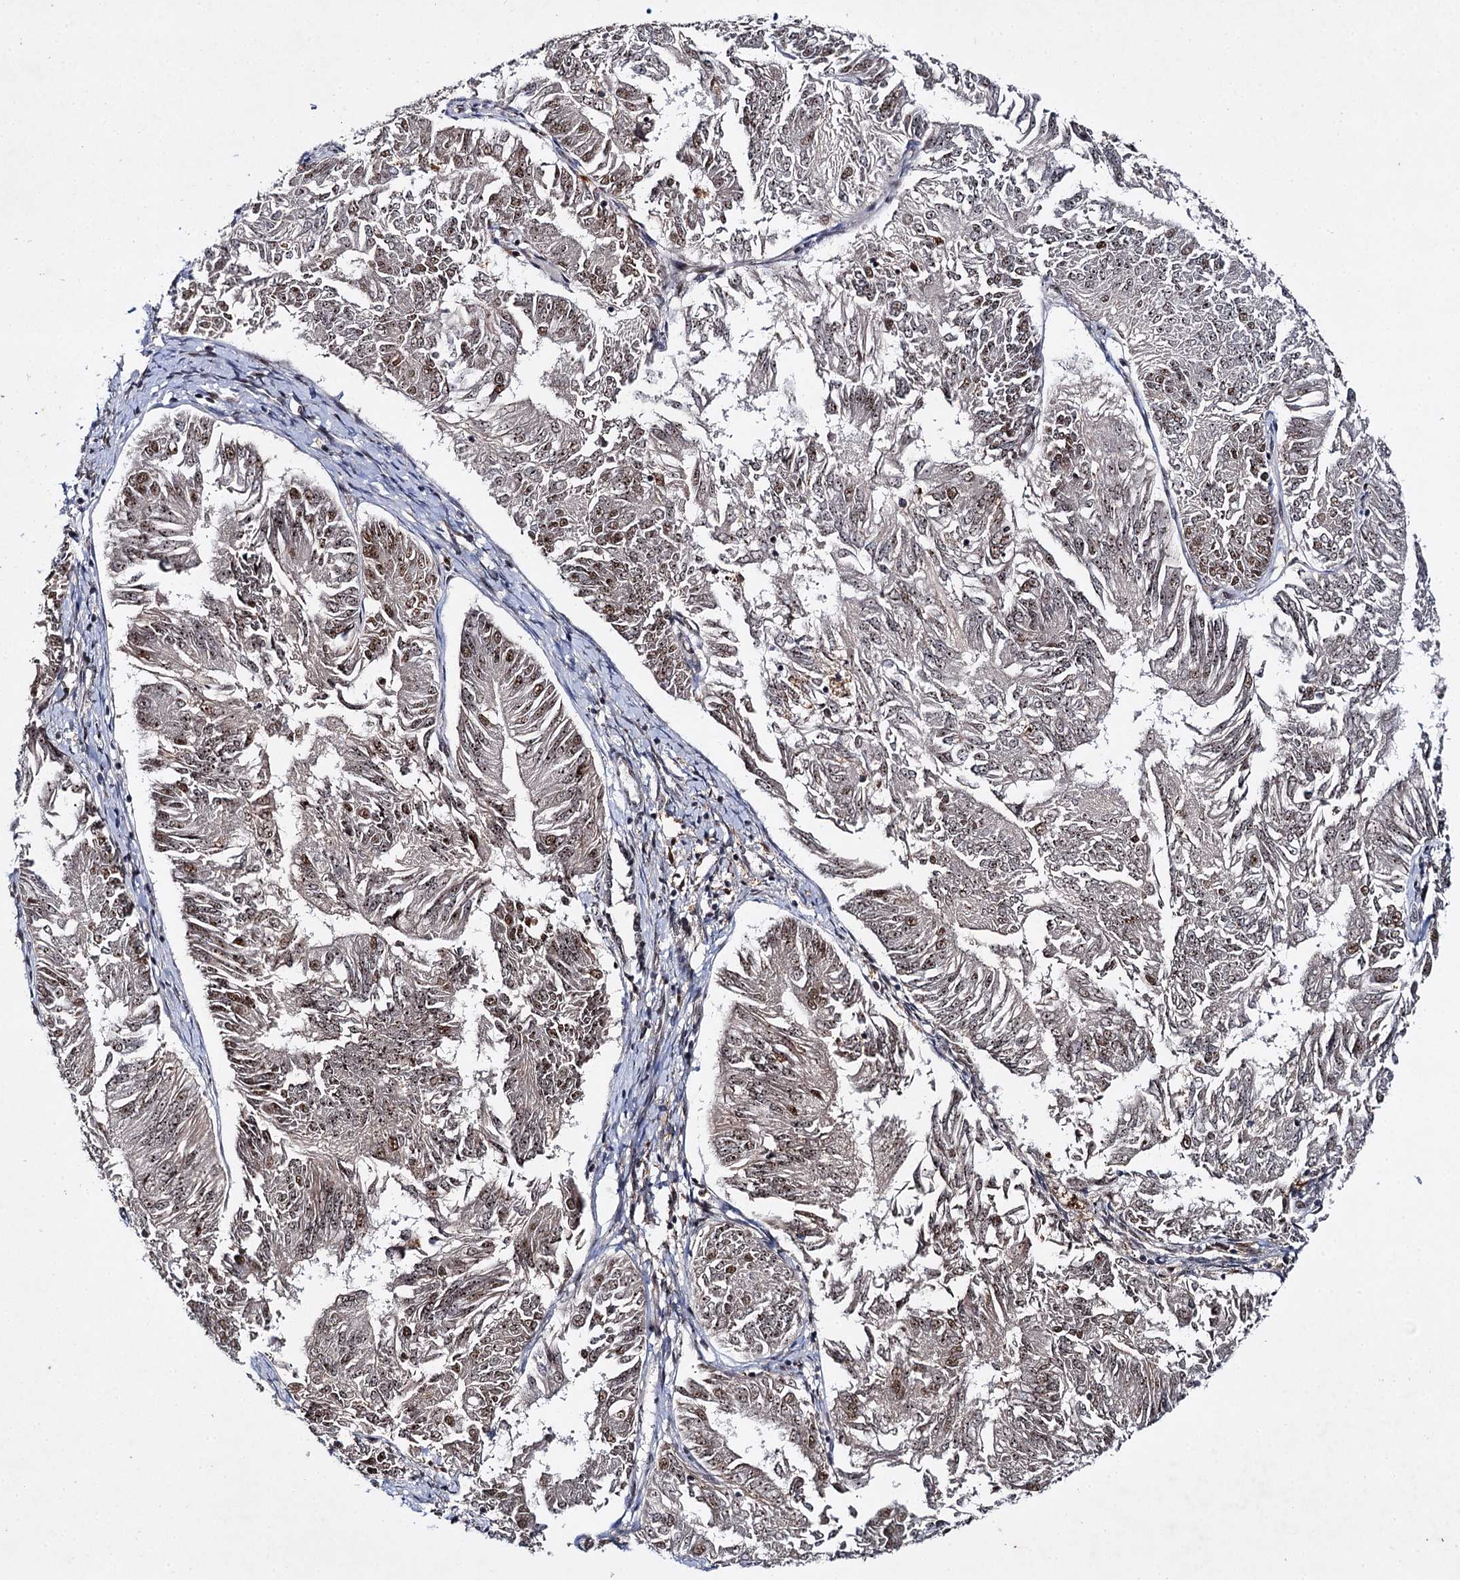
{"staining": {"intensity": "moderate", "quantity": "<25%", "location": "nuclear"}, "tissue": "endometrial cancer", "cell_type": "Tumor cells", "image_type": "cancer", "snomed": [{"axis": "morphology", "description": "Adenocarcinoma, NOS"}, {"axis": "topography", "description": "Endometrium"}], "caption": "Immunohistochemistry photomicrograph of adenocarcinoma (endometrial) stained for a protein (brown), which exhibits low levels of moderate nuclear positivity in about <25% of tumor cells.", "gene": "BUD13", "patient": {"sex": "female", "age": 58}}